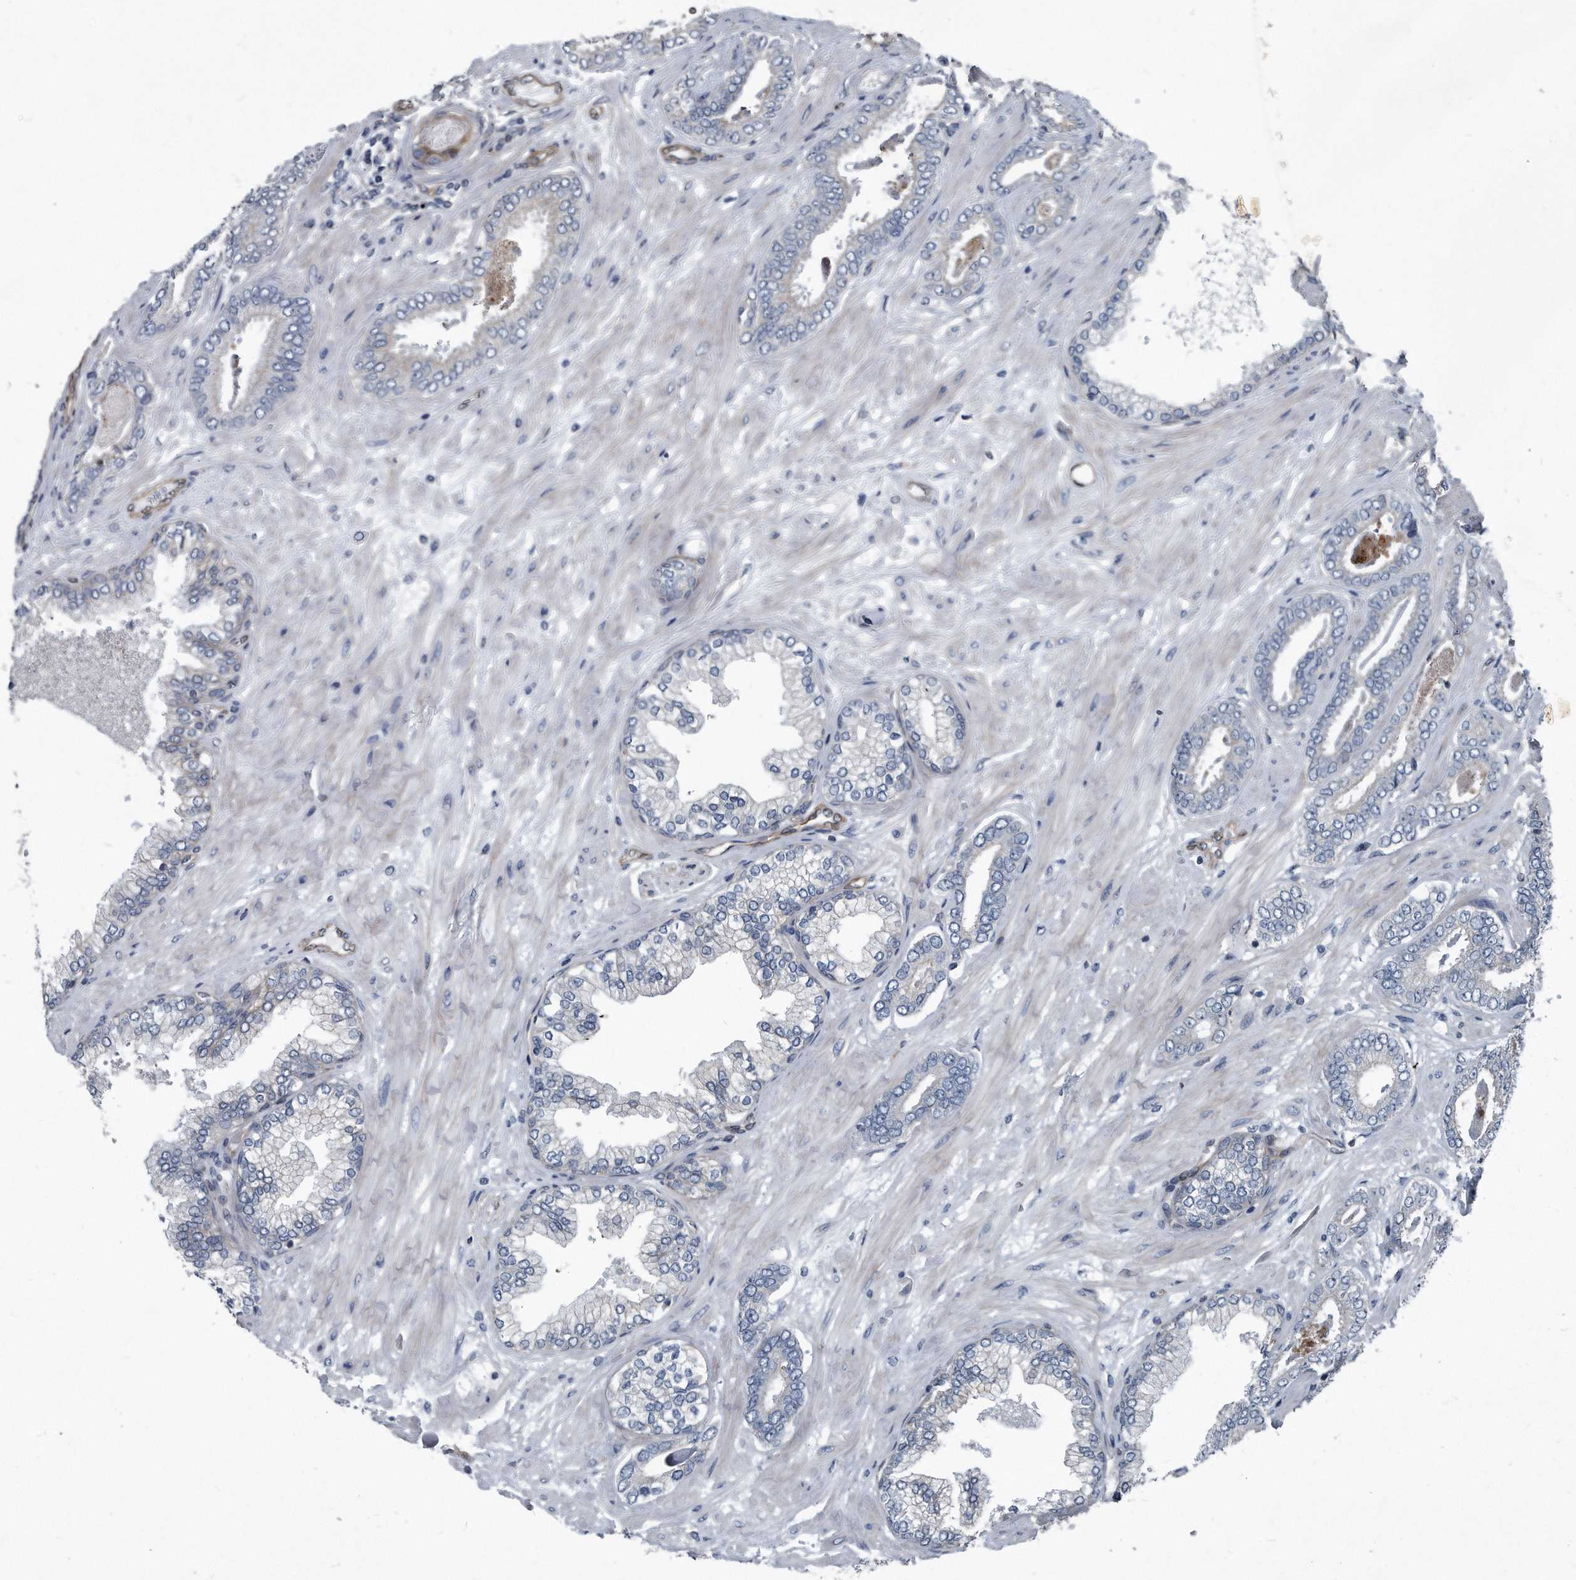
{"staining": {"intensity": "negative", "quantity": "none", "location": "none"}, "tissue": "prostate cancer", "cell_type": "Tumor cells", "image_type": "cancer", "snomed": [{"axis": "morphology", "description": "Adenocarcinoma, Low grade"}, {"axis": "topography", "description": "Prostate"}], "caption": "Immunohistochemistry histopathology image of neoplastic tissue: human prostate cancer (adenocarcinoma (low-grade)) stained with DAB (3,3'-diaminobenzidine) shows no significant protein staining in tumor cells.", "gene": "PLEC", "patient": {"sex": "male", "age": 71}}